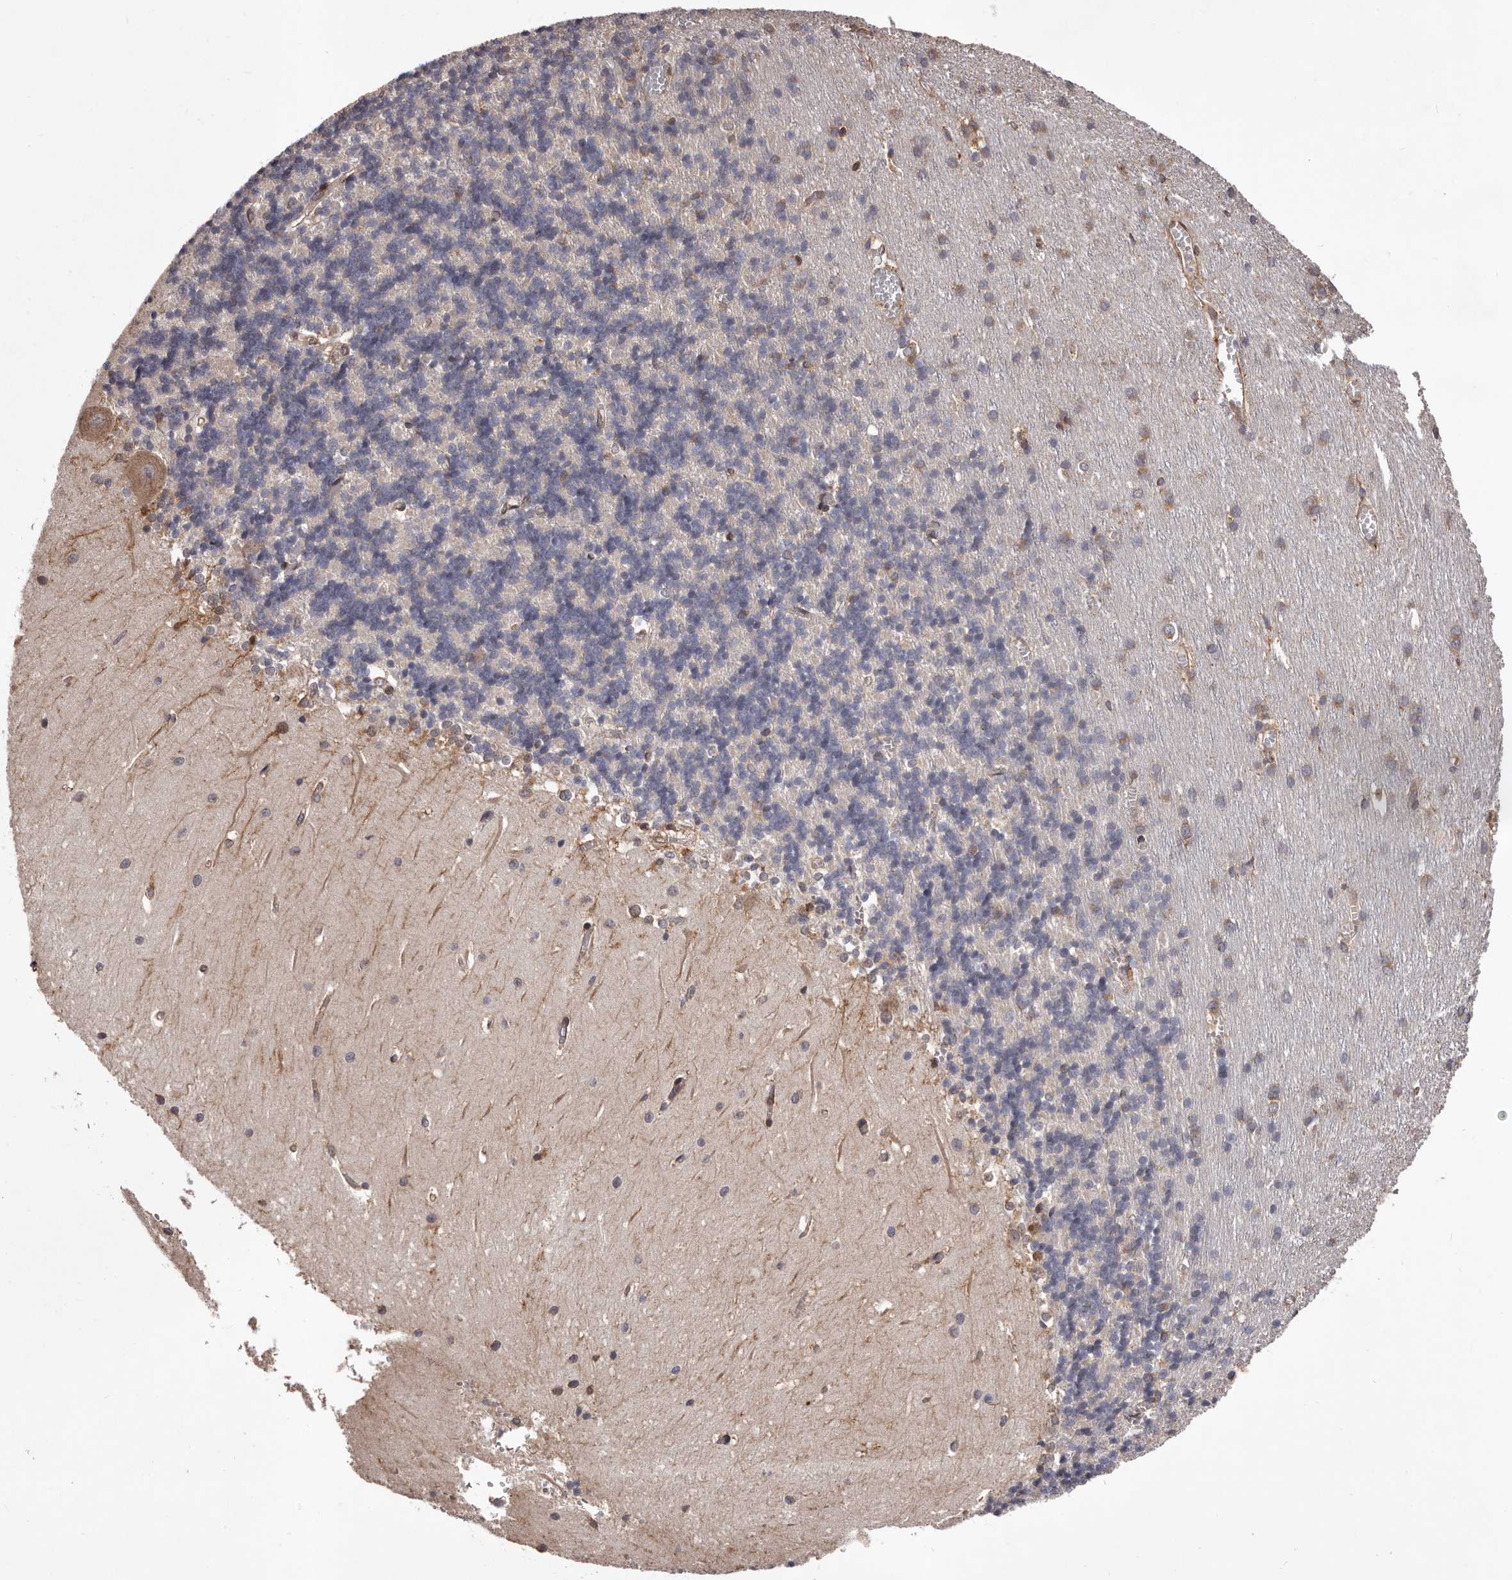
{"staining": {"intensity": "negative", "quantity": "none", "location": "none"}, "tissue": "cerebellum", "cell_type": "Cells in granular layer", "image_type": "normal", "snomed": [{"axis": "morphology", "description": "Normal tissue, NOS"}, {"axis": "topography", "description": "Cerebellum"}], "caption": "A micrograph of human cerebellum is negative for staining in cells in granular layer. Brightfield microscopy of IHC stained with DAB (3,3'-diaminobenzidine) (brown) and hematoxylin (blue), captured at high magnification.", "gene": "GADD45B", "patient": {"sex": "male", "age": 37}}